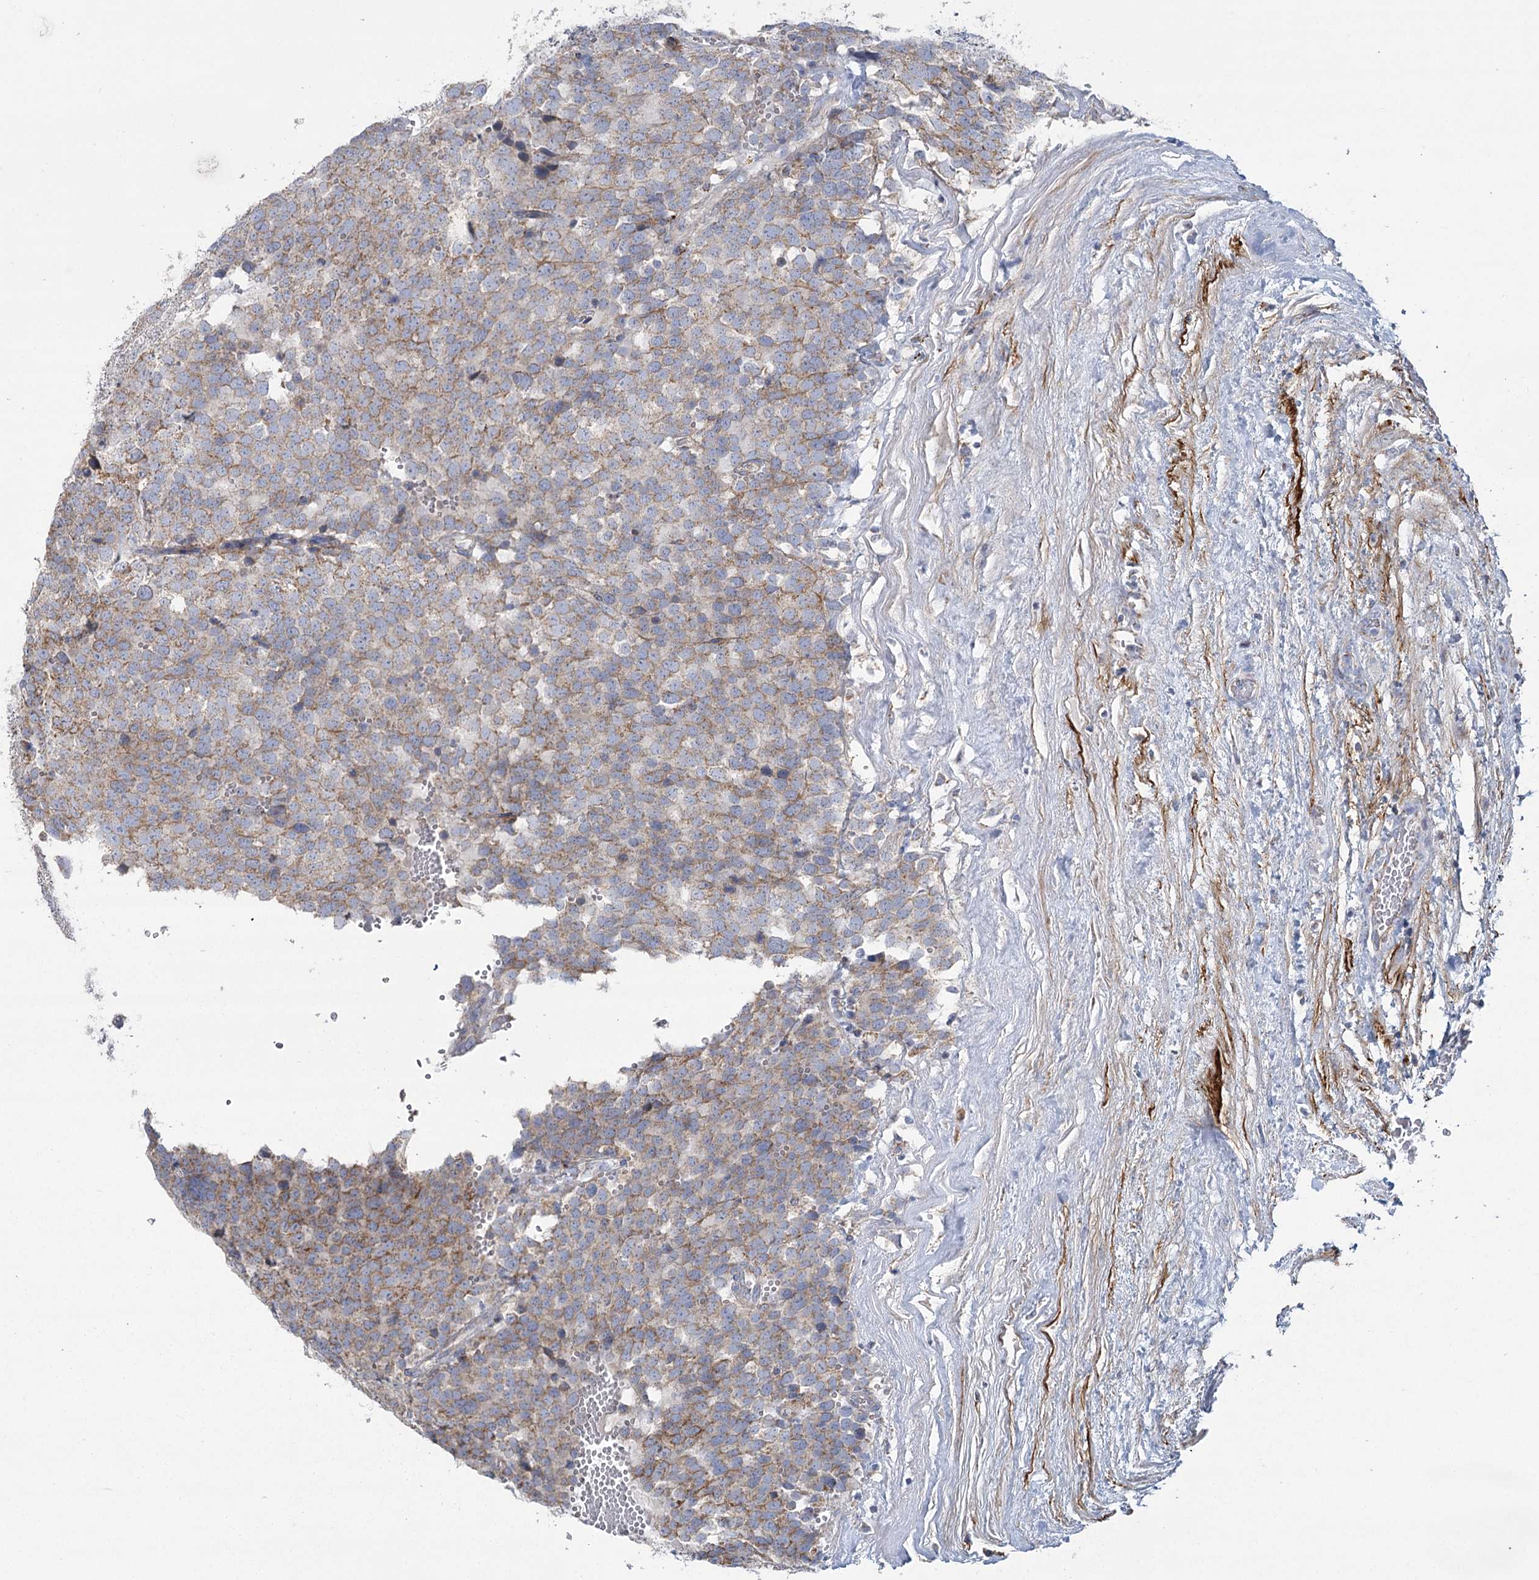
{"staining": {"intensity": "moderate", "quantity": ">75%", "location": "cytoplasmic/membranous"}, "tissue": "testis cancer", "cell_type": "Tumor cells", "image_type": "cancer", "snomed": [{"axis": "morphology", "description": "Seminoma, NOS"}, {"axis": "topography", "description": "Testis"}], "caption": "High-power microscopy captured an IHC micrograph of seminoma (testis), revealing moderate cytoplasmic/membranous positivity in approximately >75% of tumor cells. The protein of interest is stained brown, and the nuclei are stained in blue (DAB IHC with brightfield microscopy, high magnification).", "gene": "SNX7", "patient": {"sex": "male", "age": 71}}